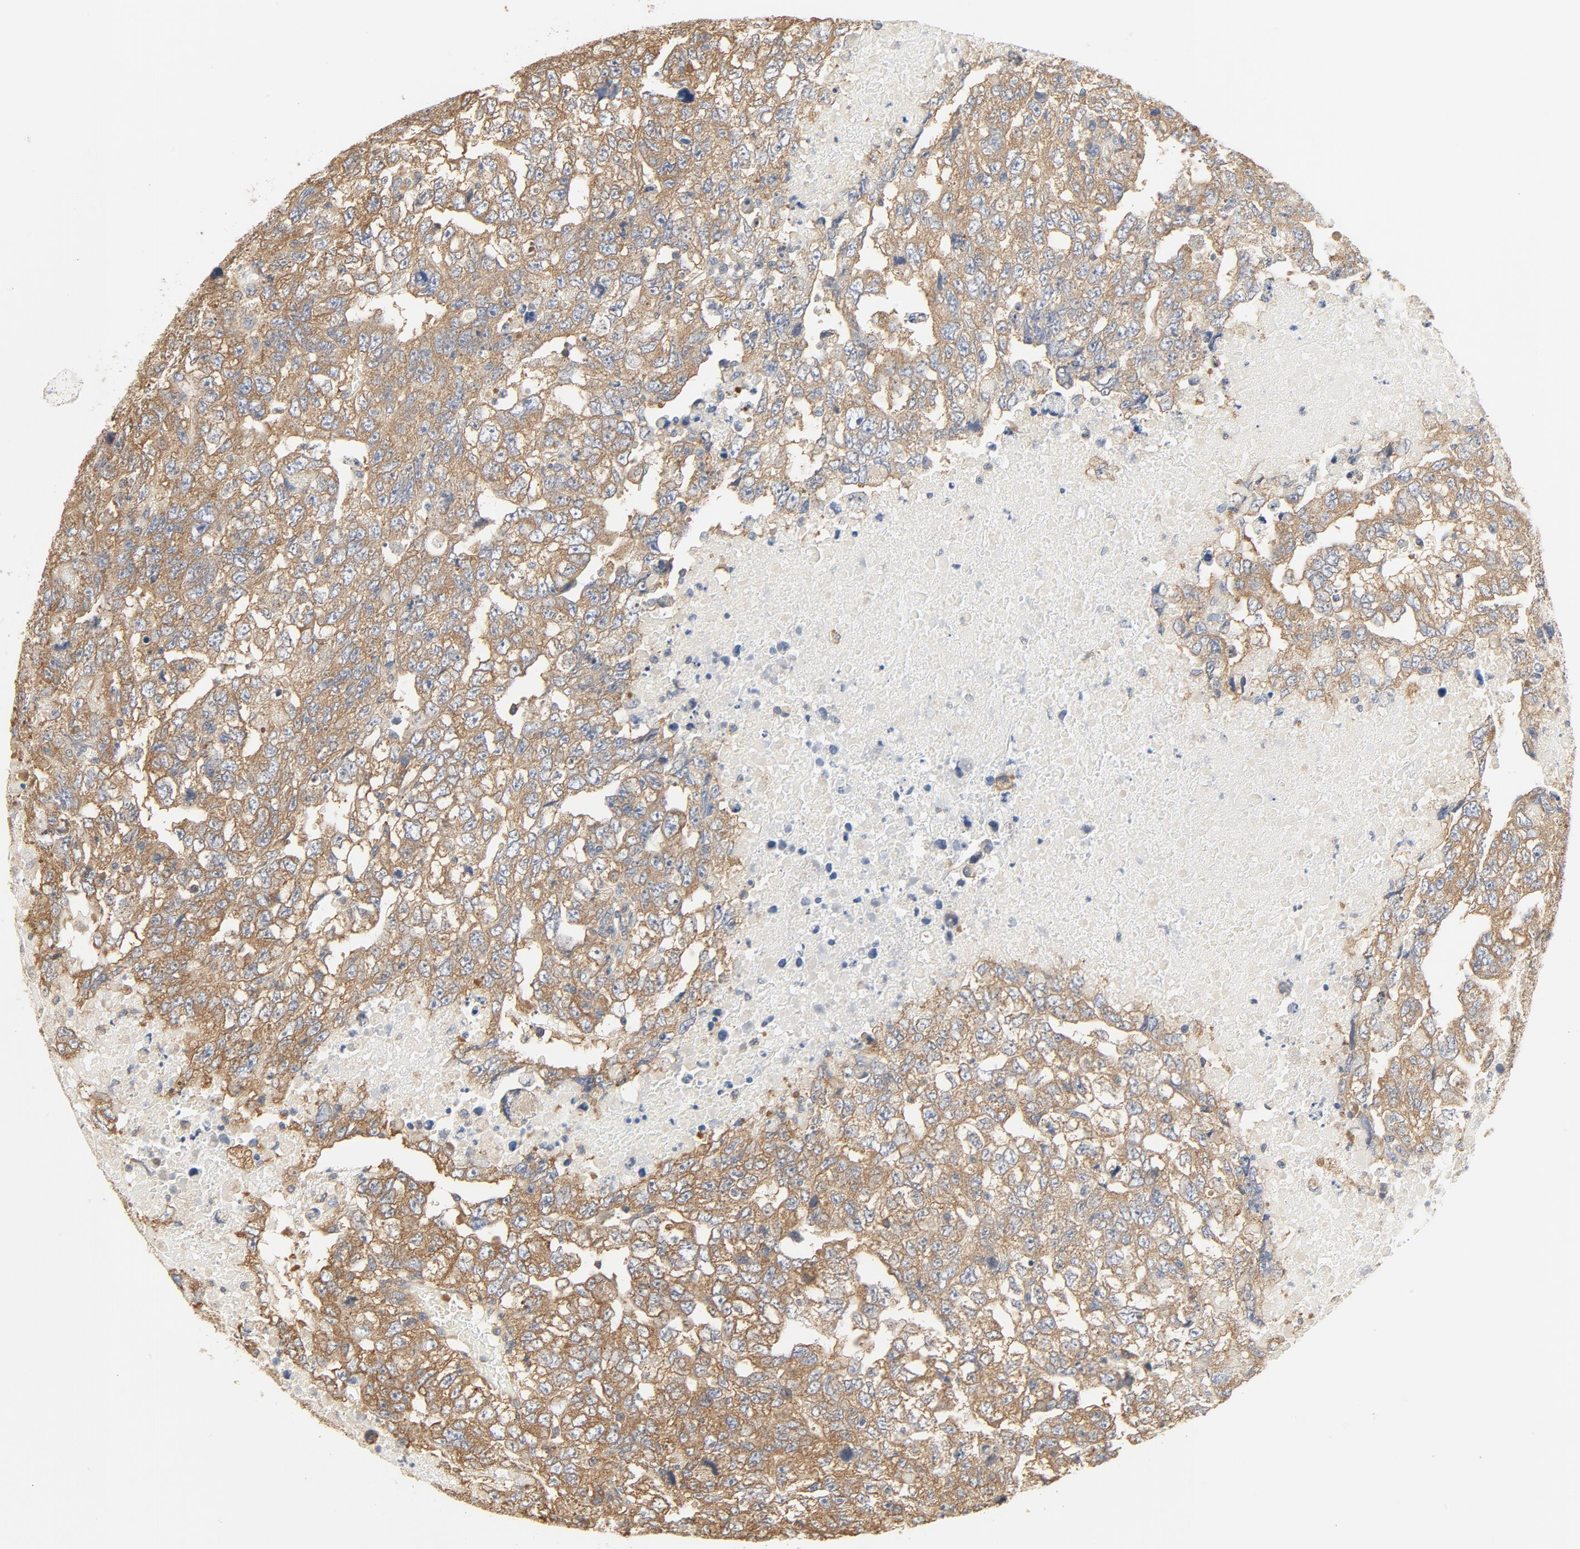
{"staining": {"intensity": "moderate", "quantity": ">75%", "location": "cytoplasmic/membranous"}, "tissue": "testis cancer", "cell_type": "Tumor cells", "image_type": "cancer", "snomed": [{"axis": "morphology", "description": "Carcinoma, Embryonal, NOS"}, {"axis": "topography", "description": "Testis"}], "caption": "IHC image of neoplastic tissue: testis cancer stained using immunohistochemistry shows medium levels of moderate protein expression localized specifically in the cytoplasmic/membranous of tumor cells, appearing as a cytoplasmic/membranous brown color.", "gene": "RPS6", "patient": {"sex": "male", "age": 36}}